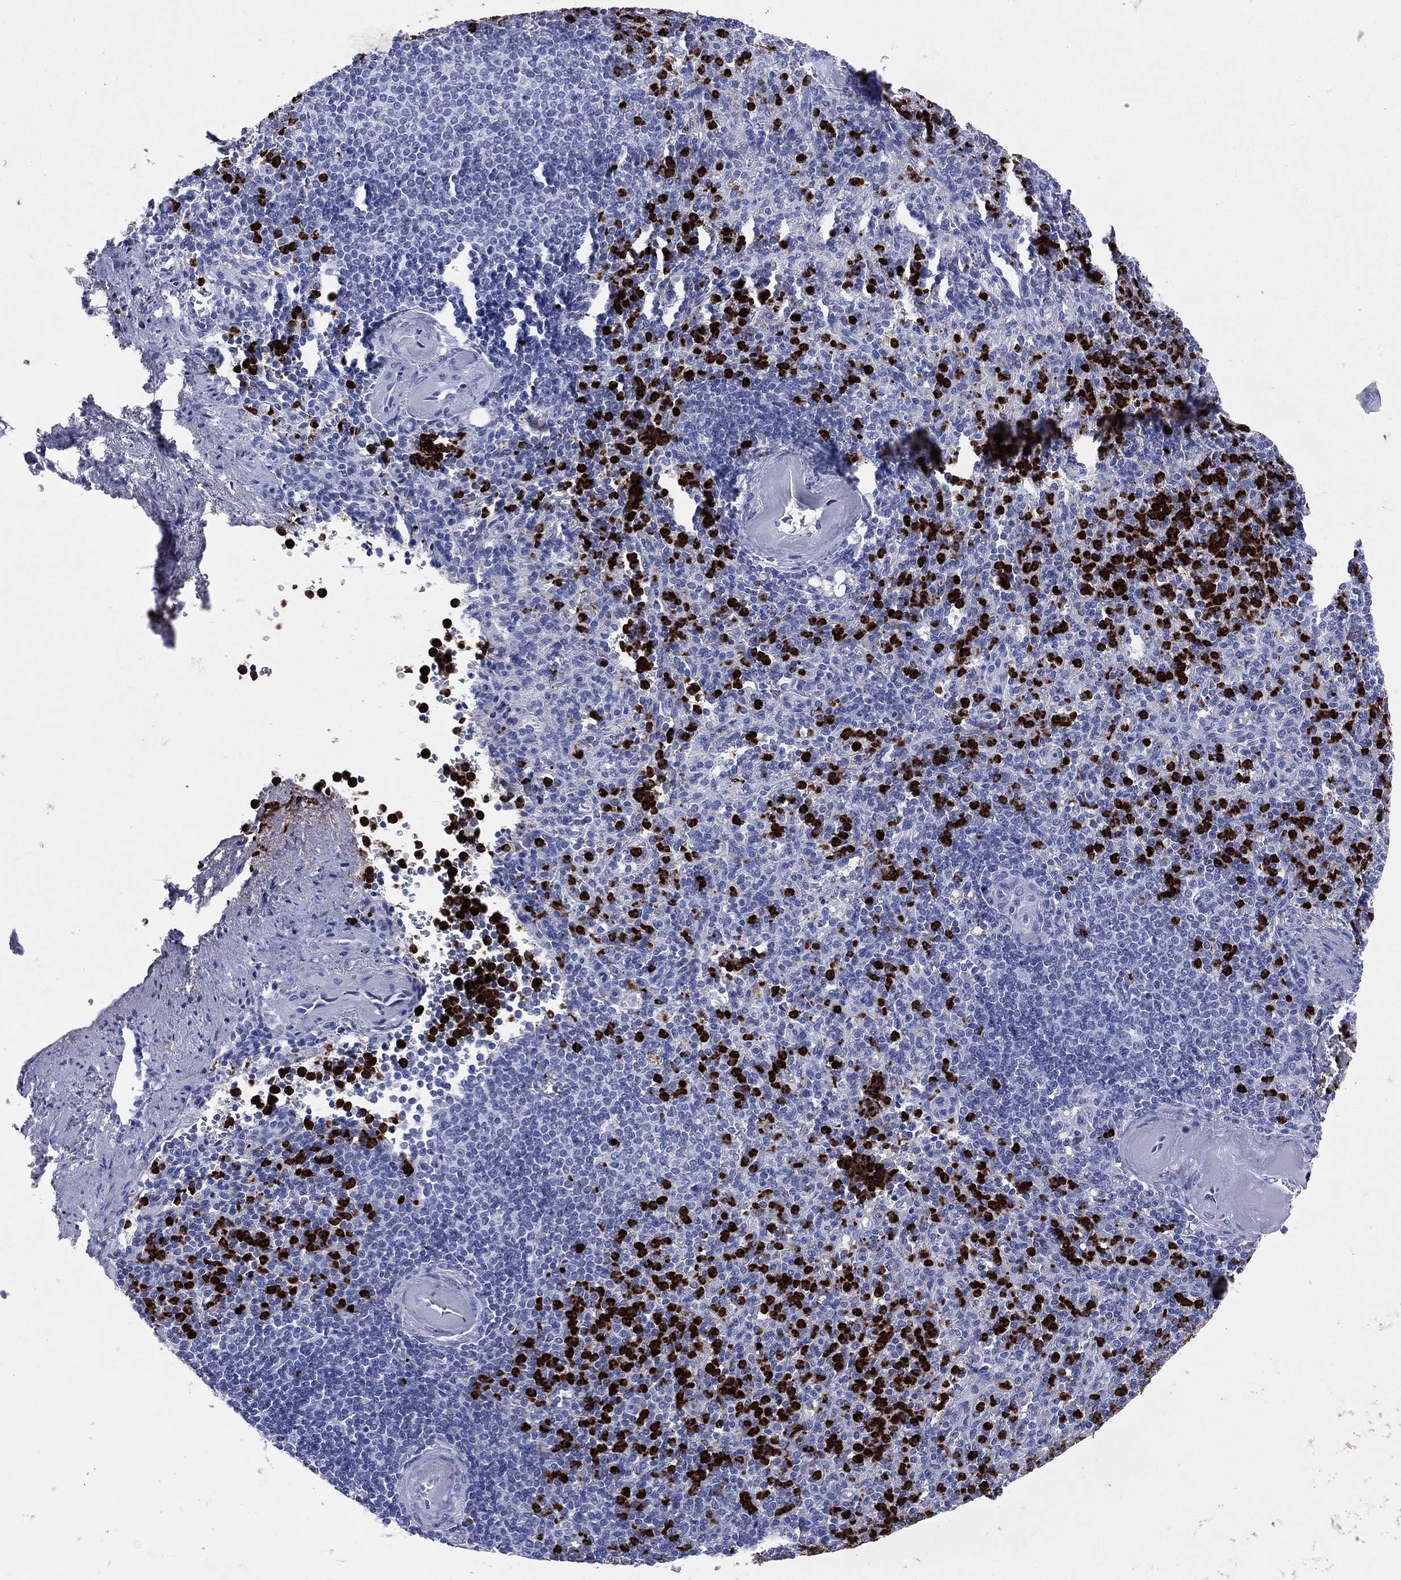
{"staining": {"intensity": "strong", "quantity": "<25%", "location": "cytoplasmic/membranous"}, "tissue": "spleen", "cell_type": "Cells in red pulp", "image_type": "normal", "snomed": [{"axis": "morphology", "description": "Normal tissue, NOS"}, {"axis": "topography", "description": "Spleen"}], "caption": "The micrograph shows staining of normal spleen, revealing strong cytoplasmic/membranous protein expression (brown color) within cells in red pulp.", "gene": "PGLYRP1", "patient": {"sex": "female", "age": 74}}